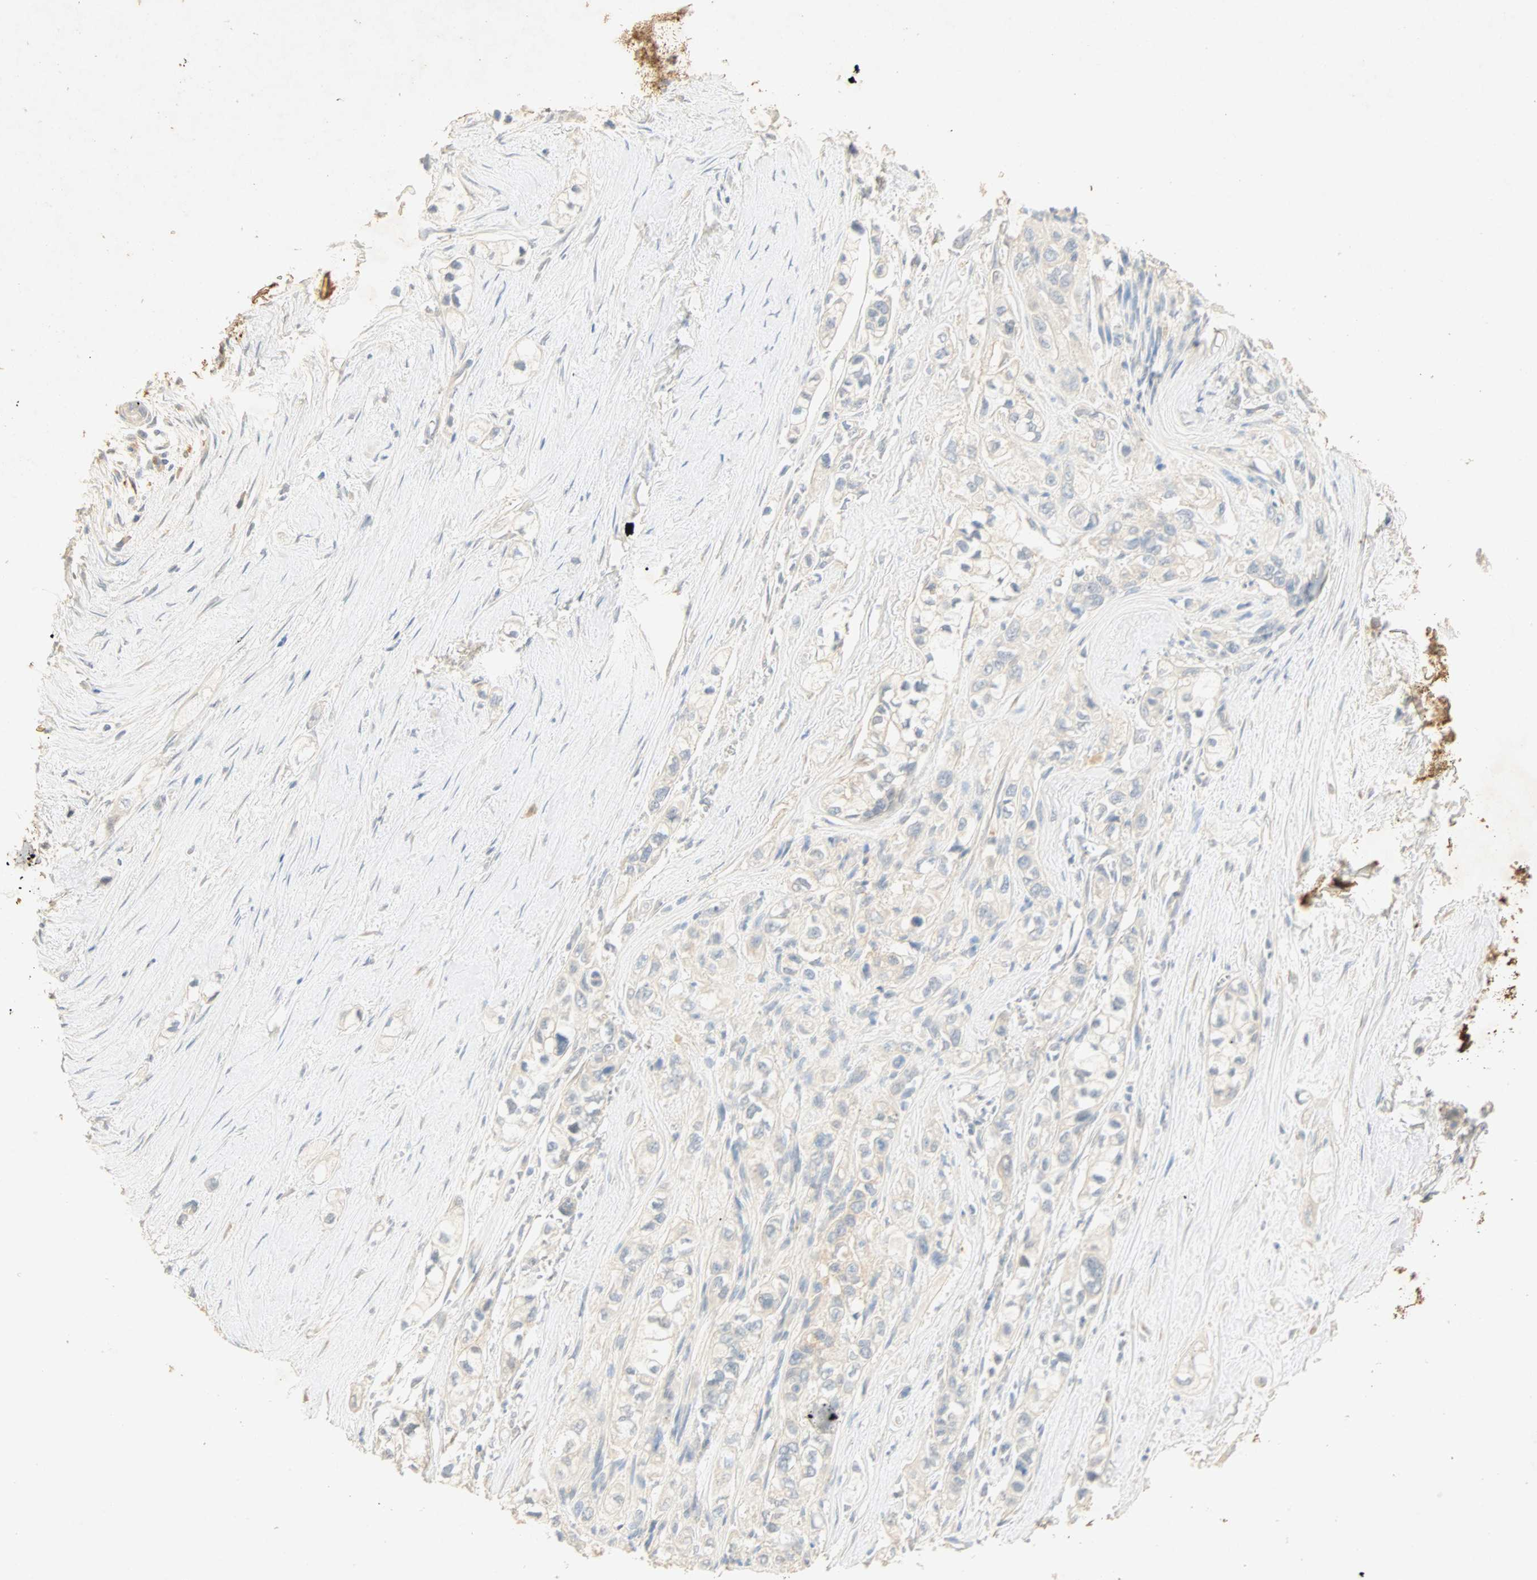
{"staining": {"intensity": "negative", "quantity": "none", "location": "none"}, "tissue": "pancreatic cancer", "cell_type": "Tumor cells", "image_type": "cancer", "snomed": [{"axis": "morphology", "description": "Adenocarcinoma, NOS"}, {"axis": "topography", "description": "Pancreas"}], "caption": "This is an immunohistochemistry micrograph of pancreatic cancer (adenocarcinoma). There is no positivity in tumor cells.", "gene": "SELENBP1", "patient": {"sex": "male", "age": 74}}